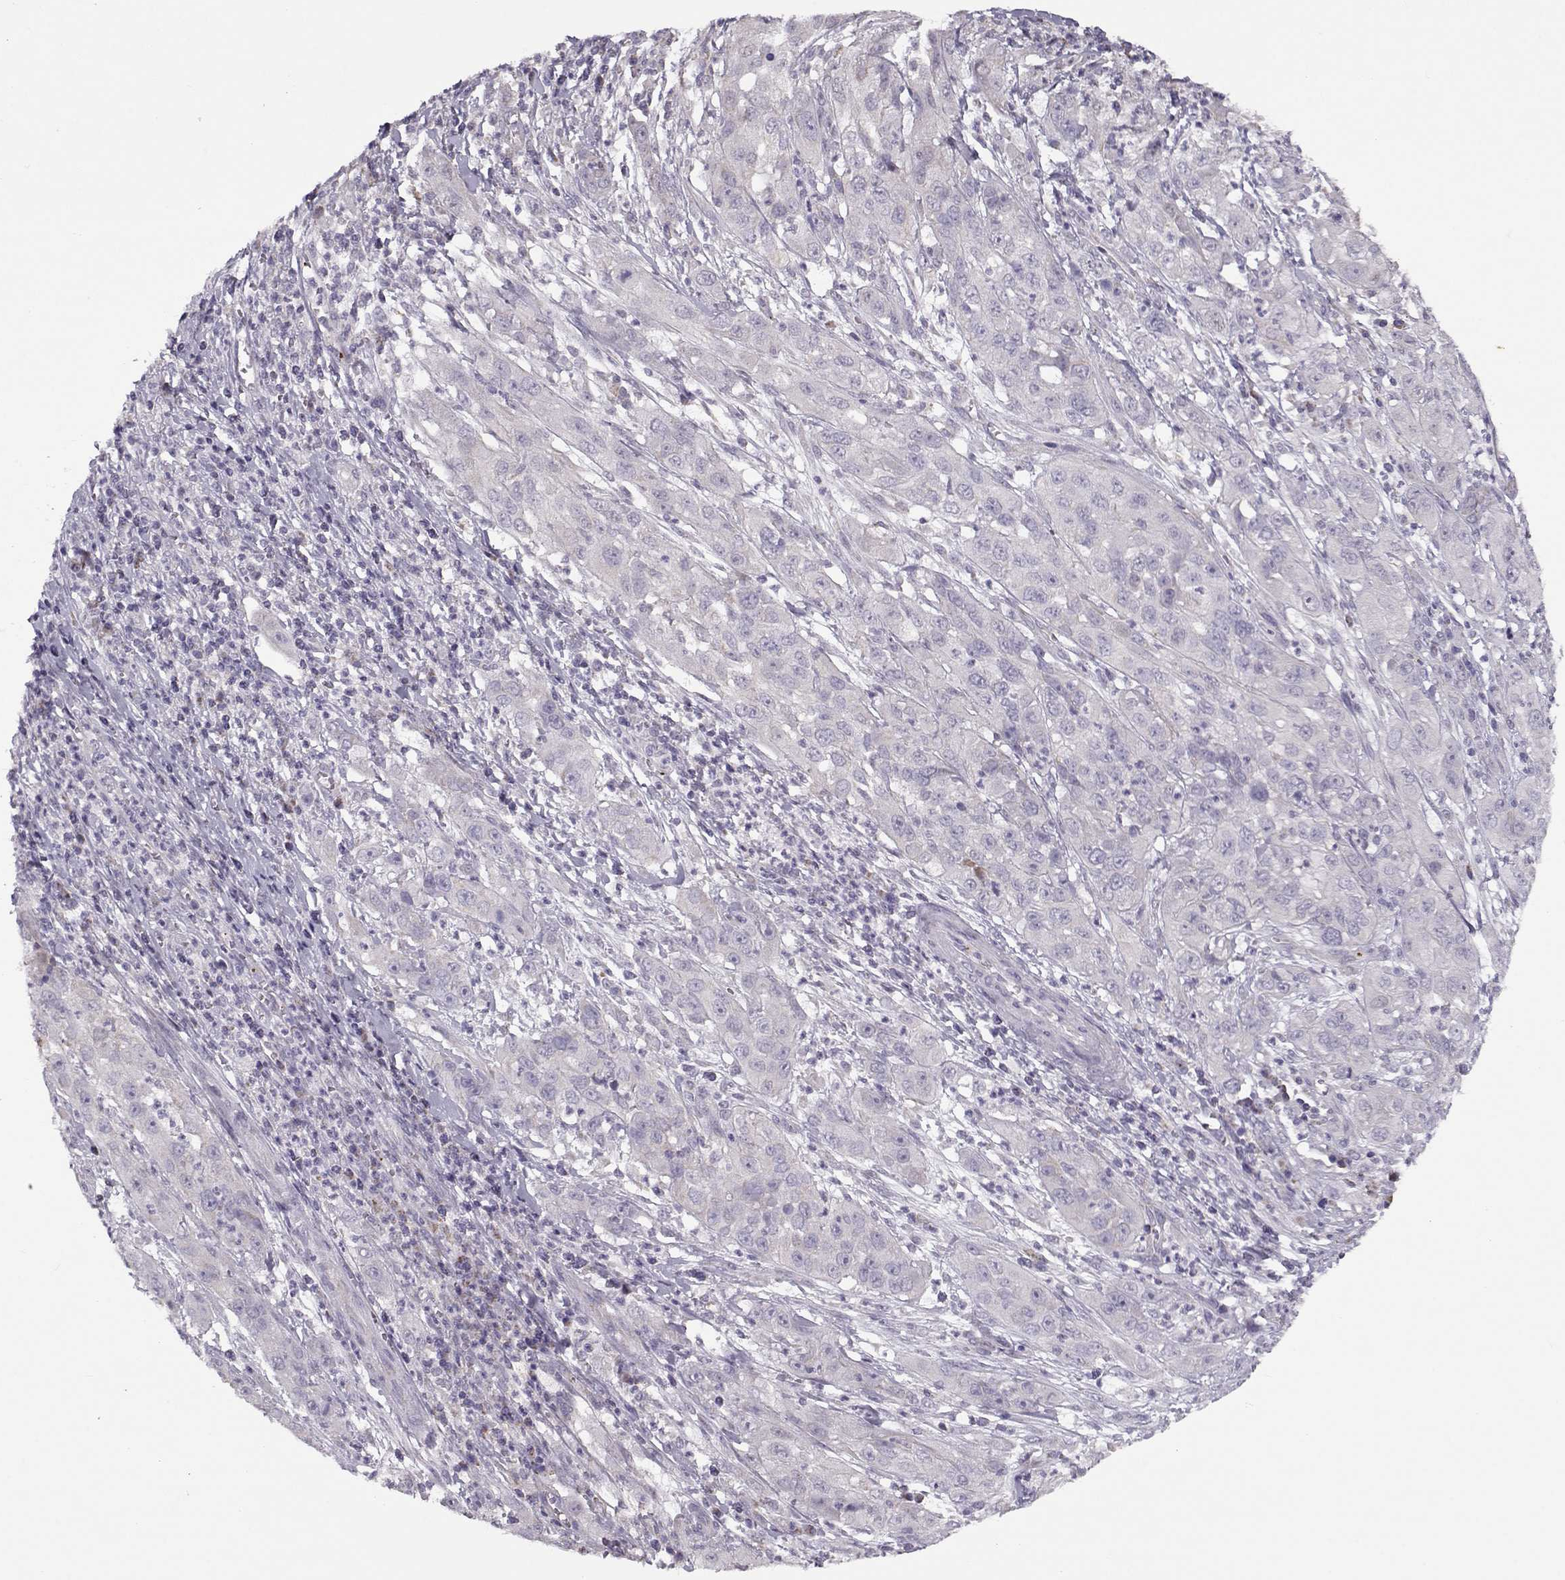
{"staining": {"intensity": "negative", "quantity": "none", "location": "none"}, "tissue": "cervical cancer", "cell_type": "Tumor cells", "image_type": "cancer", "snomed": [{"axis": "morphology", "description": "Squamous cell carcinoma, NOS"}, {"axis": "topography", "description": "Cervix"}], "caption": "This is an immunohistochemistry (IHC) histopathology image of cervical cancer. There is no staining in tumor cells.", "gene": "KLF17", "patient": {"sex": "female", "age": 32}}